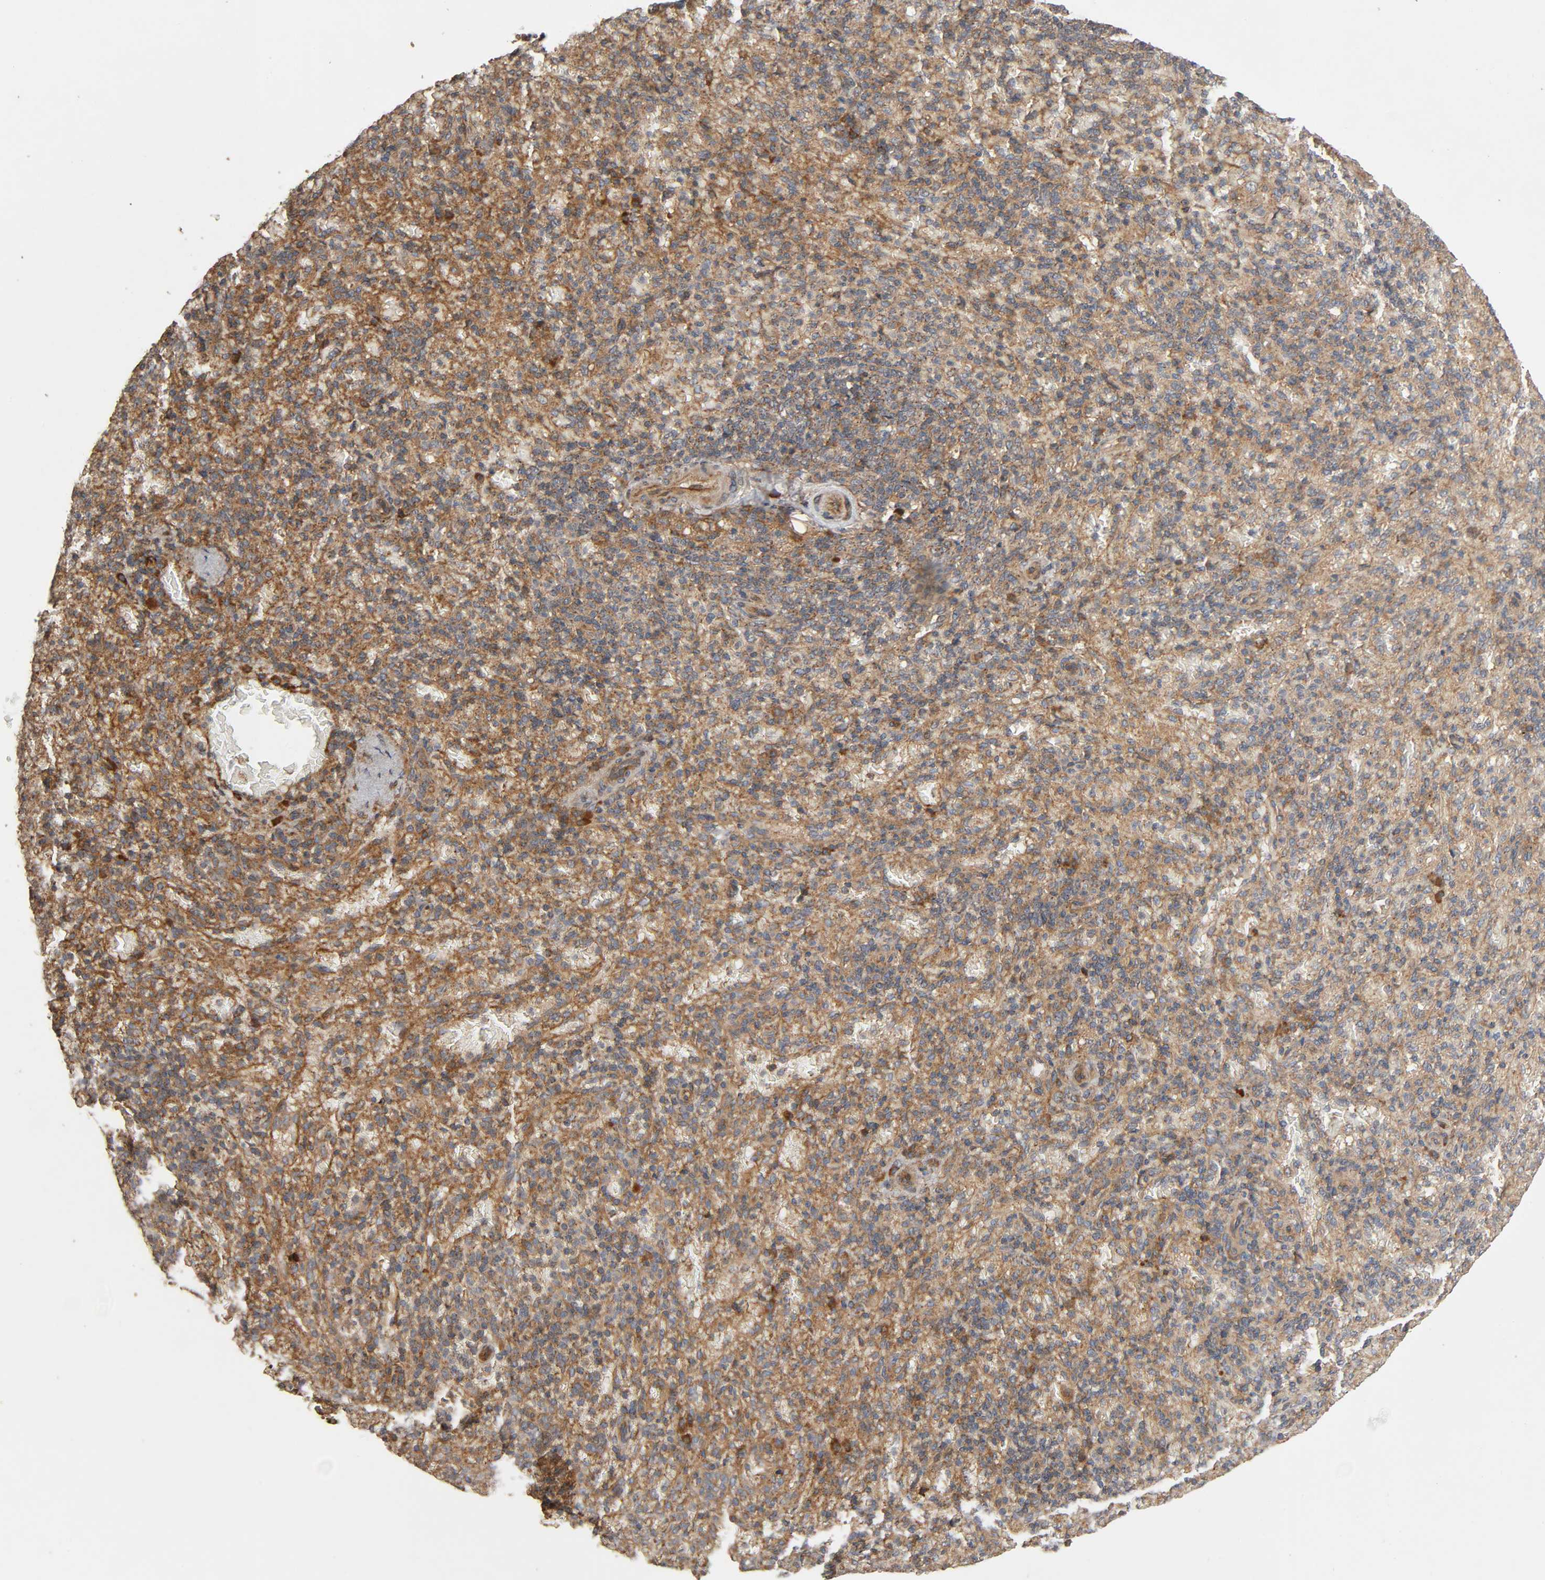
{"staining": {"intensity": "moderate", "quantity": "<25%", "location": "cytoplasmic/membranous"}, "tissue": "spleen", "cell_type": "Cells in red pulp", "image_type": "normal", "snomed": [{"axis": "morphology", "description": "Normal tissue, NOS"}, {"axis": "topography", "description": "Spleen"}], "caption": "Protein expression by IHC shows moderate cytoplasmic/membranous staining in about <25% of cells in red pulp in benign spleen.", "gene": "SGSM1", "patient": {"sex": "female", "age": 43}}